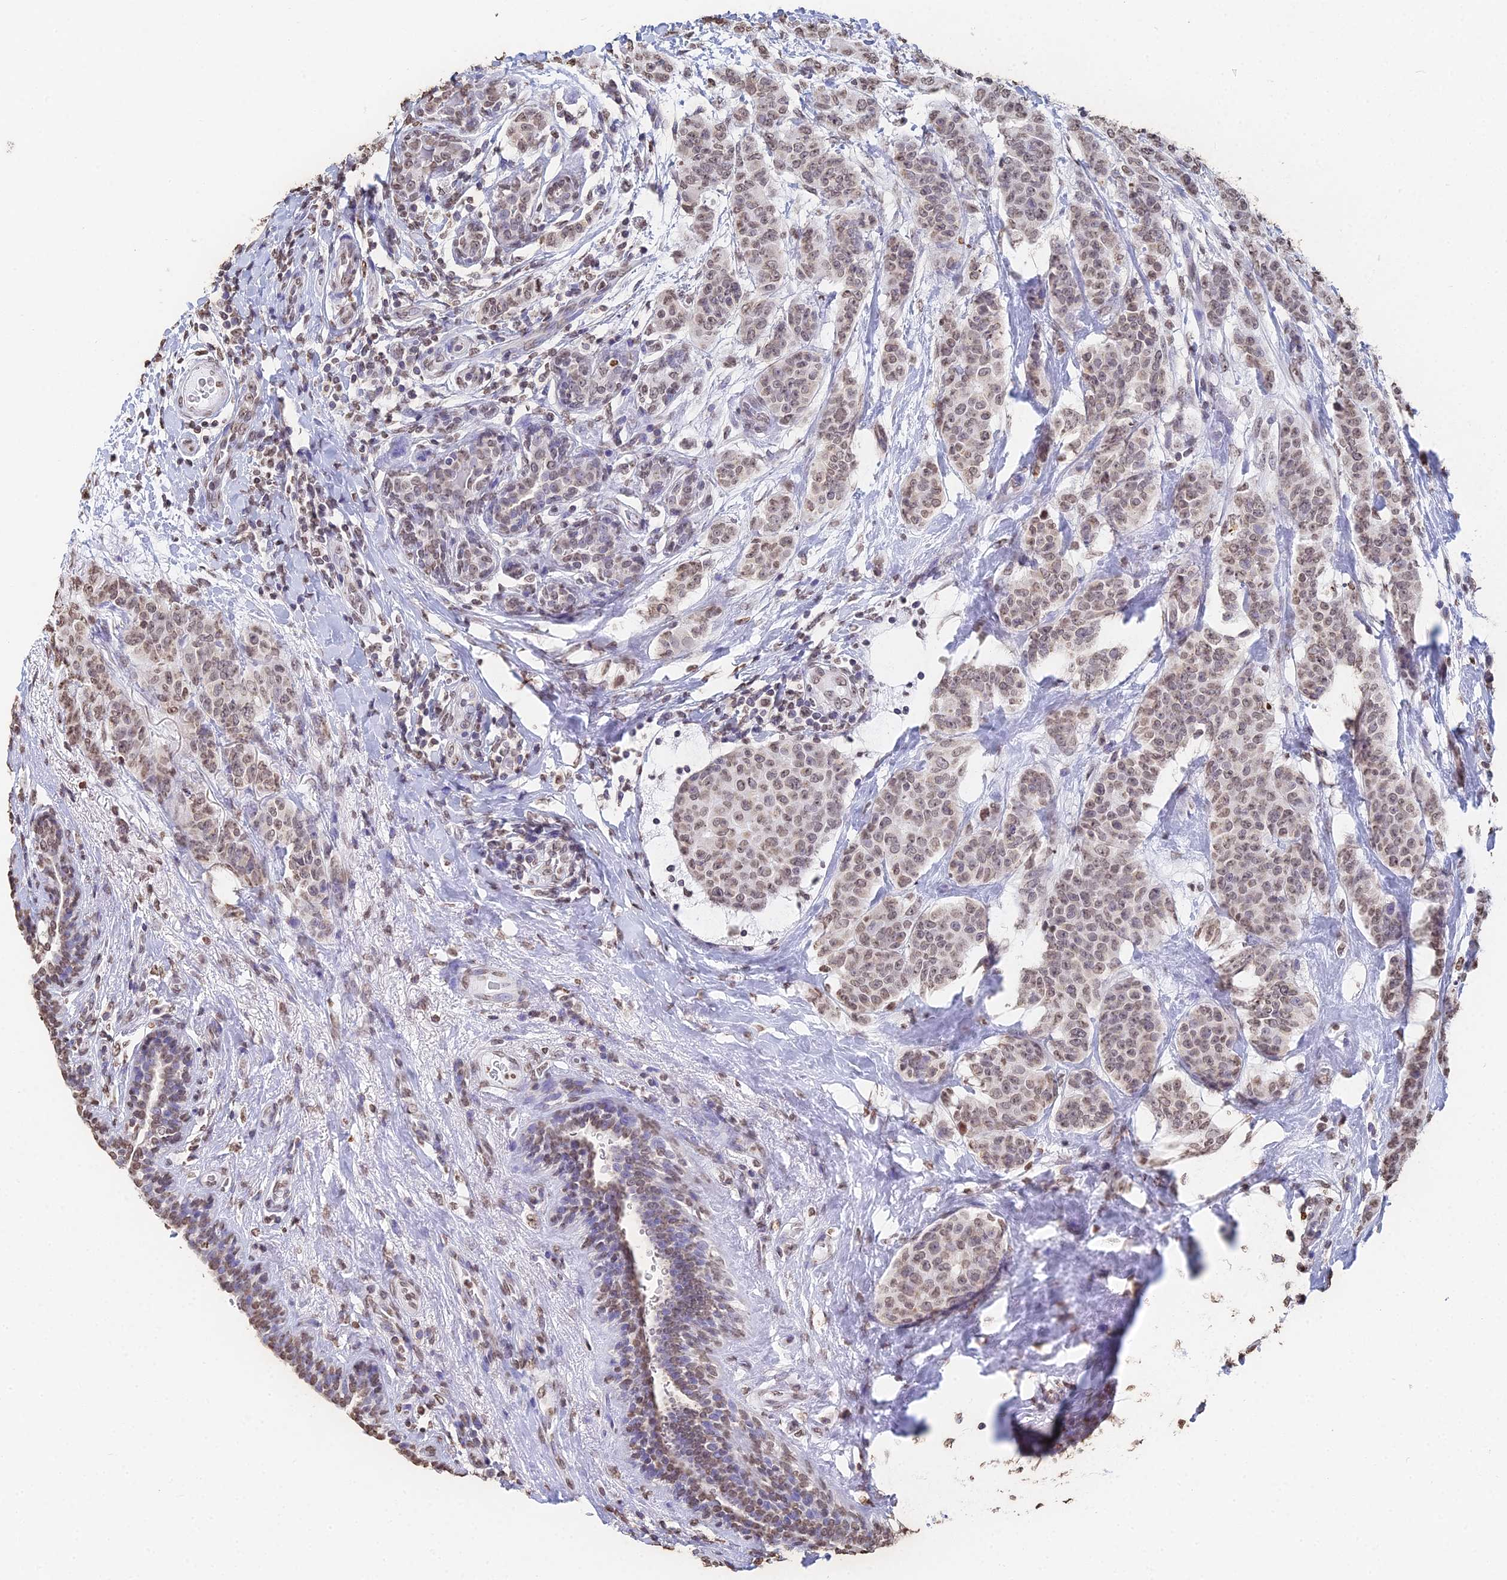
{"staining": {"intensity": "weak", "quantity": ">75%", "location": "nuclear"}, "tissue": "breast cancer", "cell_type": "Tumor cells", "image_type": "cancer", "snomed": [{"axis": "morphology", "description": "Duct carcinoma"}, {"axis": "topography", "description": "Breast"}], "caption": "A micrograph showing weak nuclear expression in about >75% of tumor cells in infiltrating ductal carcinoma (breast), as visualized by brown immunohistochemical staining.", "gene": "GBP3", "patient": {"sex": "female", "age": 40}}